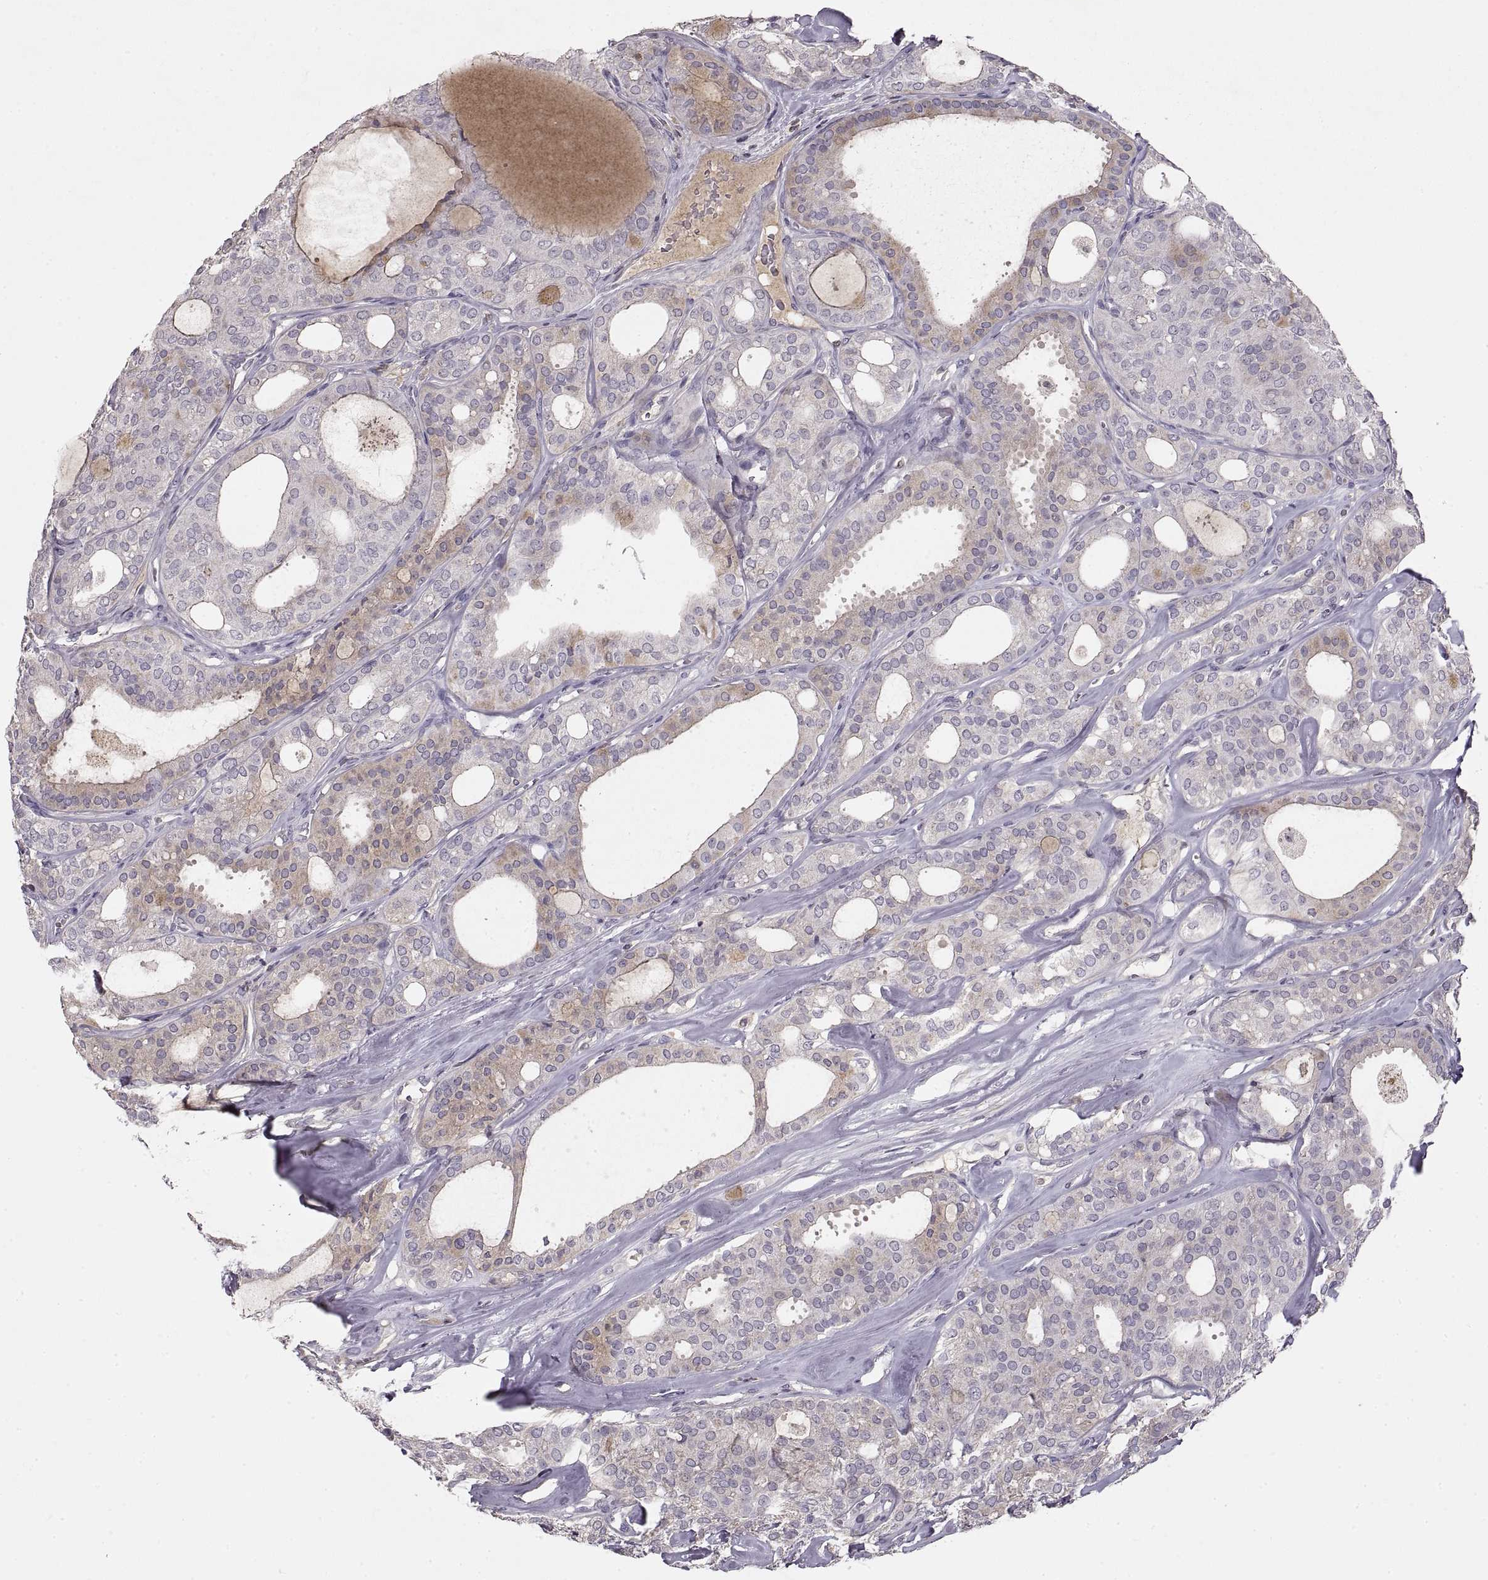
{"staining": {"intensity": "negative", "quantity": "none", "location": "none"}, "tissue": "thyroid cancer", "cell_type": "Tumor cells", "image_type": "cancer", "snomed": [{"axis": "morphology", "description": "Follicular adenoma carcinoma, NOS"}, {"axis": "topography", "description": "Thyroid gland"}], "caption": "Immunohistochemistry (IHC) micrograph of thyroid cancer (follicular adenoma carcinoma) stained for a protein (brown), which shows no expression in tumor cells.", "gene": "ADAM11", "patient": {"sex": "male", "age": 75}}